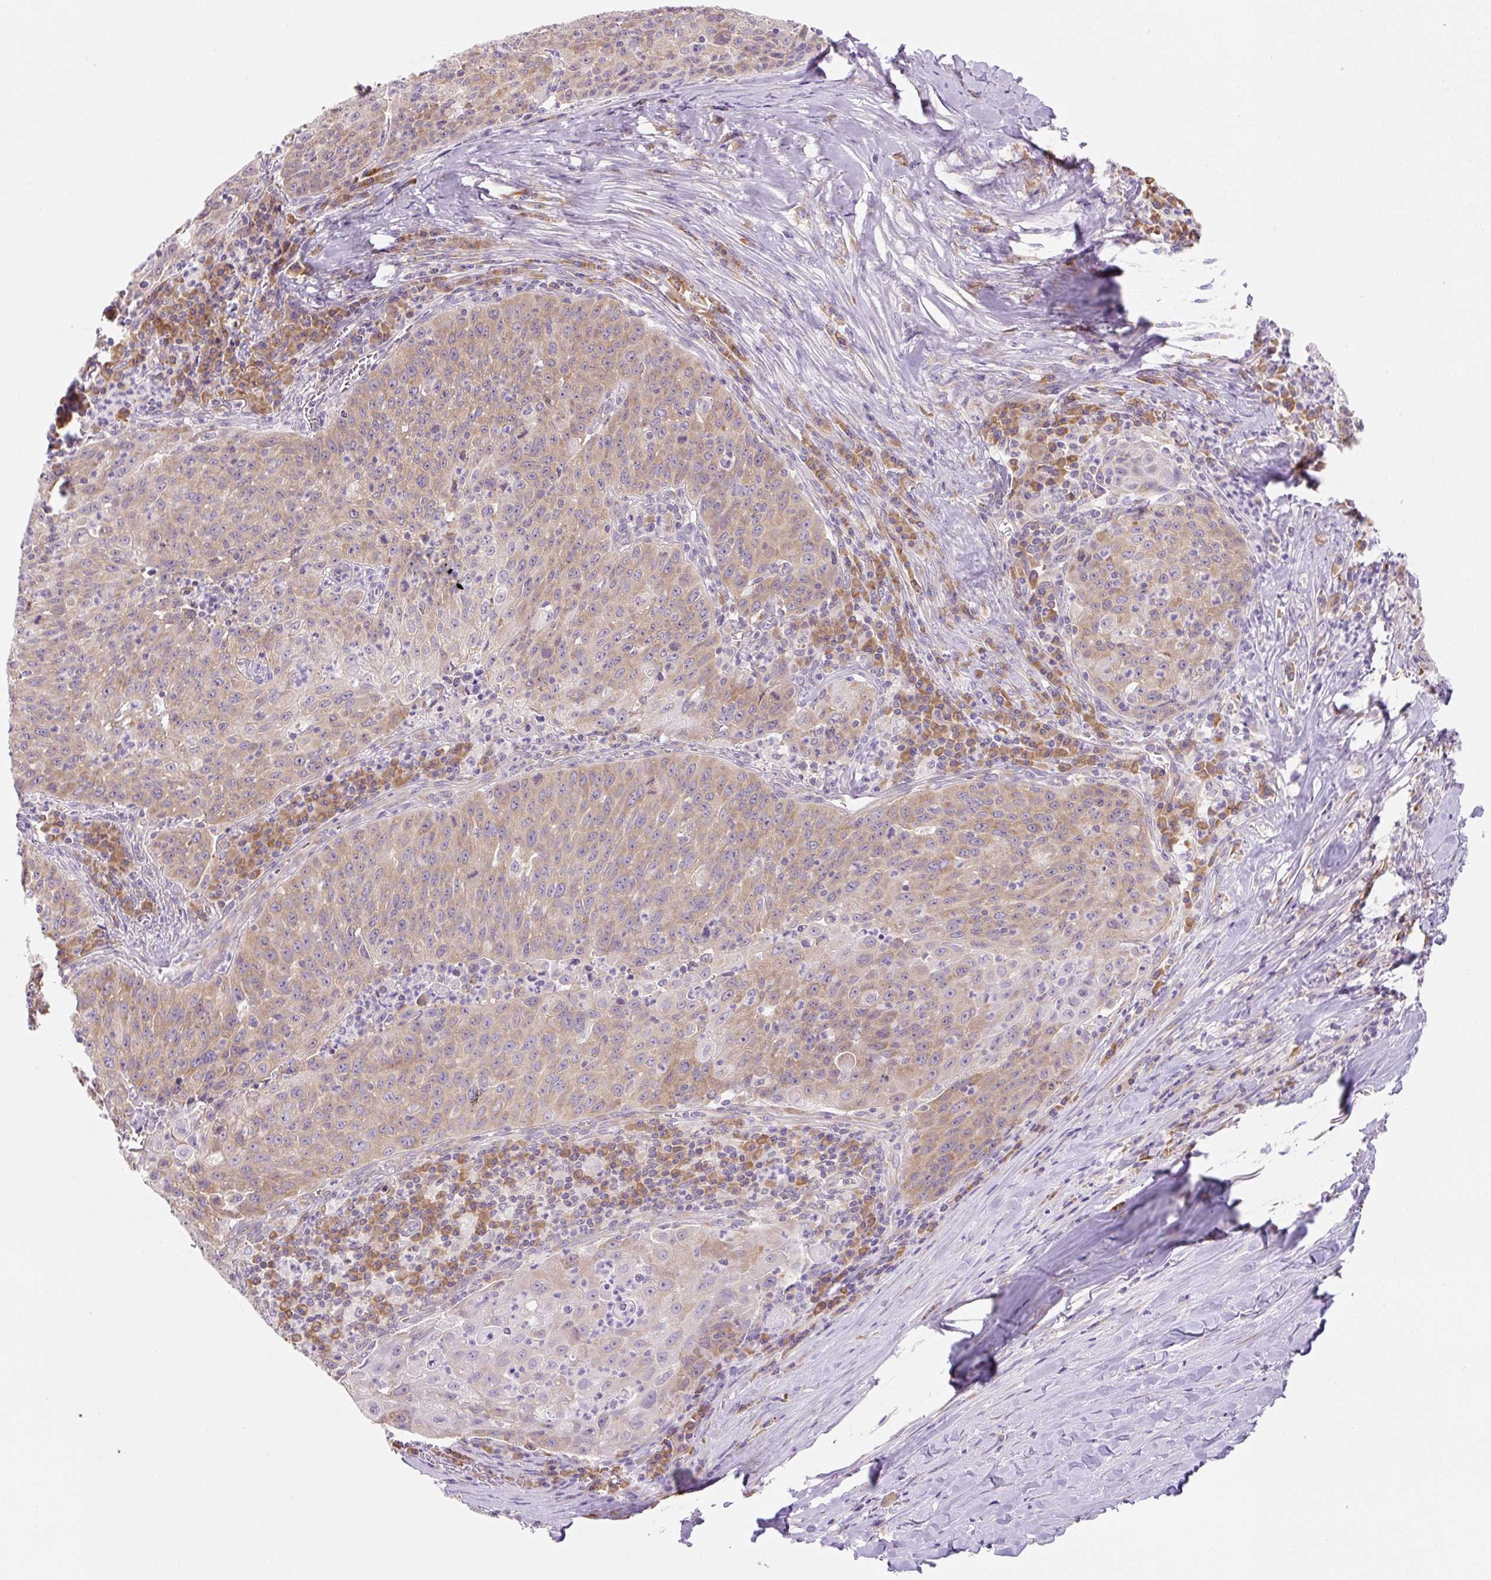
{"staining": {"intensity": "weak", "quantity": "25%-75%", "location": "cytoplasmic/membranous"}, "tissue": "lung cancer", "cell_type": "Tumor cells", "image_type": "cancer", "snomed": [{"axis": "morphology", "description": "Squamous cell carcinoma, NOS"}, {"axis": "morphology", "description": "Squamous cell carcinoma, metastatic, NOS"}, {"axis": "topography", "description": "Bronchus"}, {"axis": "topography", "description": "Lung"}], "caption": "DAB (3,3'-diaminobenzidine) immunohistochemical staining of squamous cell carcinoma (lung) demonstrates weak cytoplasmic/membranous protein positivity in approximately 25%-75% of tumor cells. (DAB (3,3'-diaminobenzidine) IHC with brightfield microscopy, high magnification).", "gene": "RPL18A", "patient": {"sex": "male", "age": 62}}